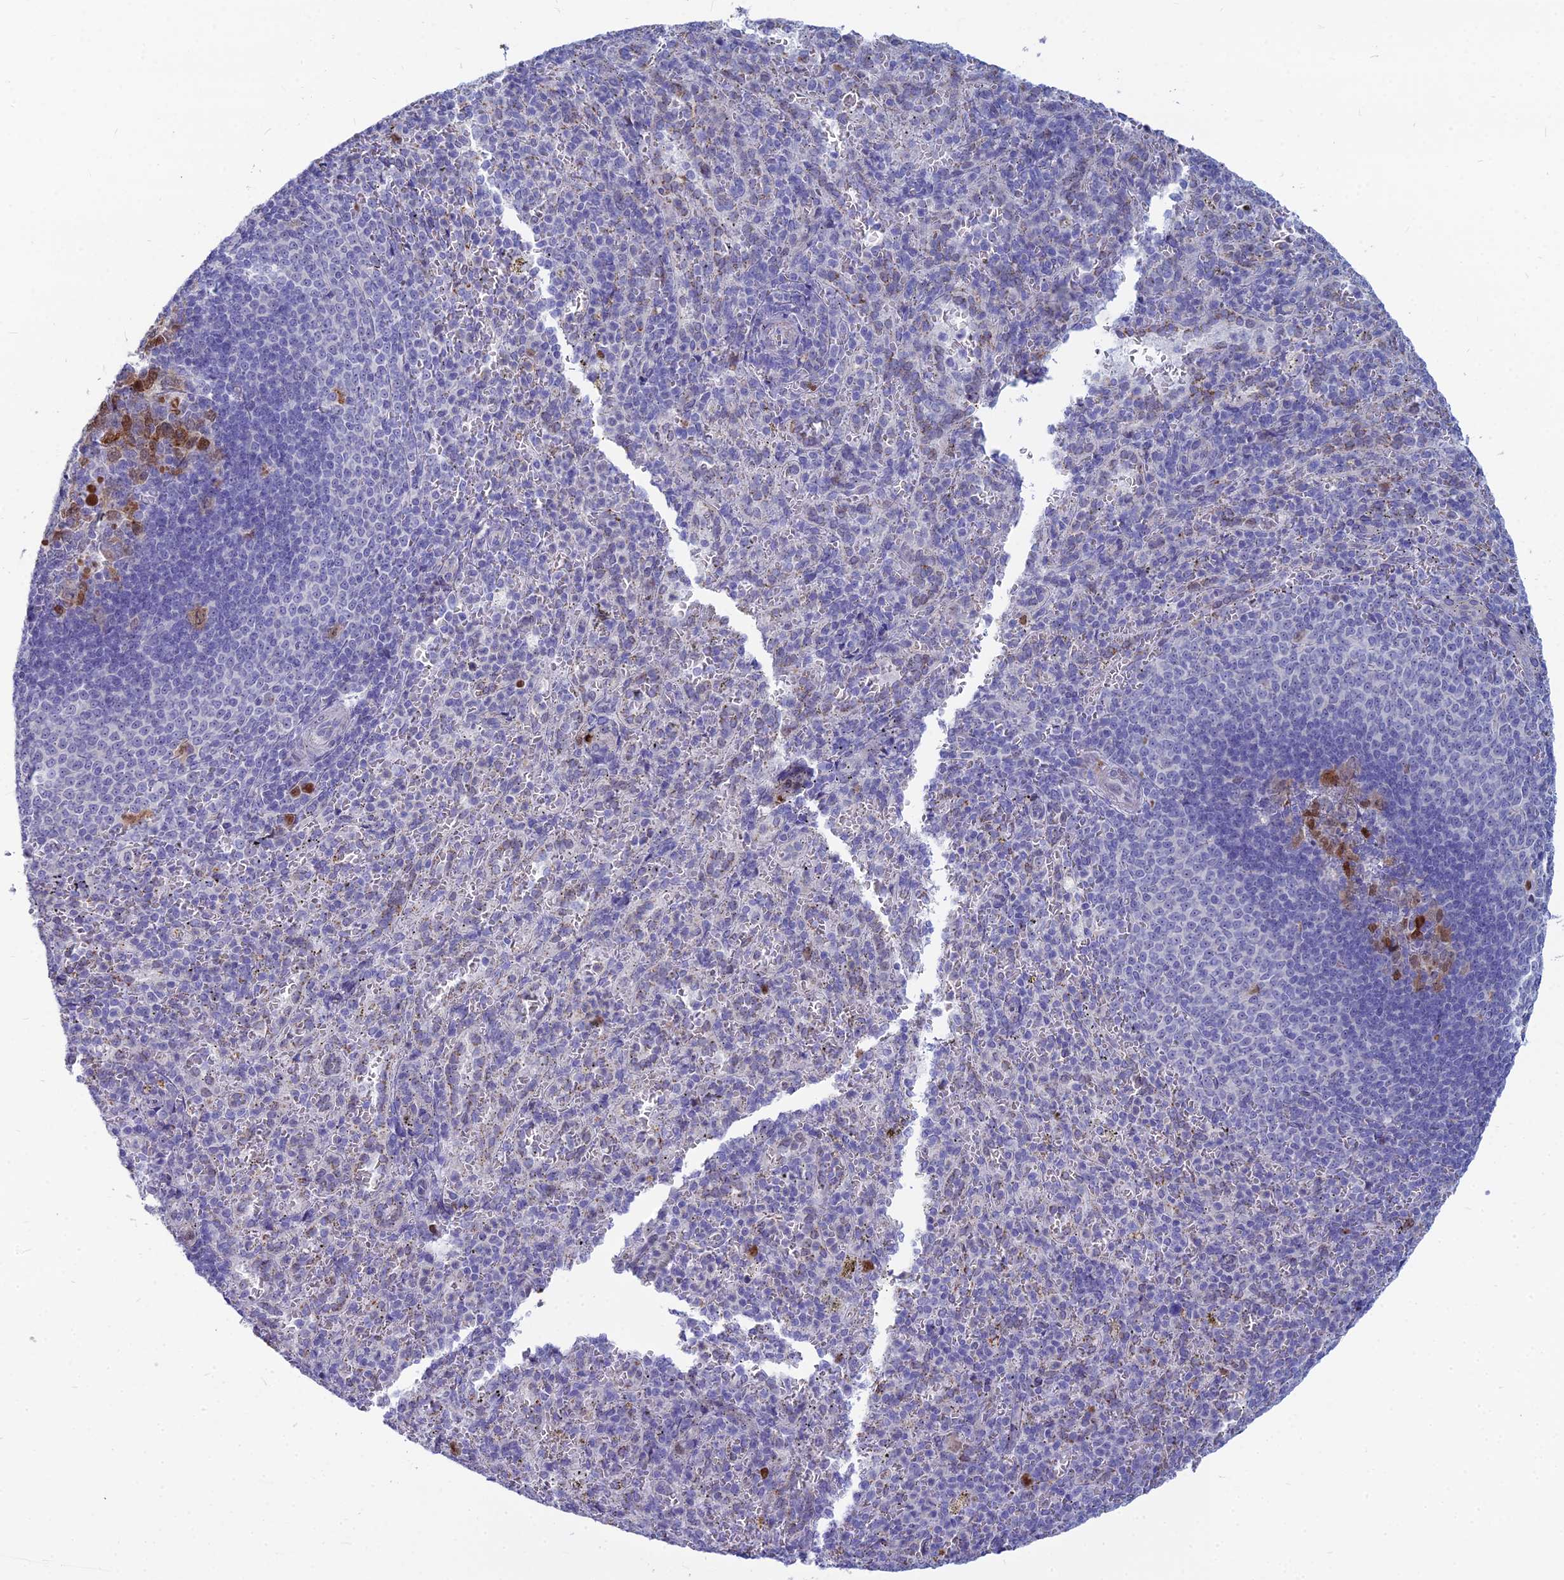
{"staining": {"intensity": "negative", "quantity": "none", "location": "none"}, "tissue": "spleen", "cell_type": "Cells in red pulp", "image_type": "normal", "snomed": [{"axis": "morphology", "description": "Normal tissue, NOS"}, {"axis": "topography", "description": "Spleen"}], "caption": "Protein analysis of benign spleen exhibits no significant positivity in cells in red pulp.", "gene": "ENSG00000285920", "patient": {"sex": "female", "age": 21}}